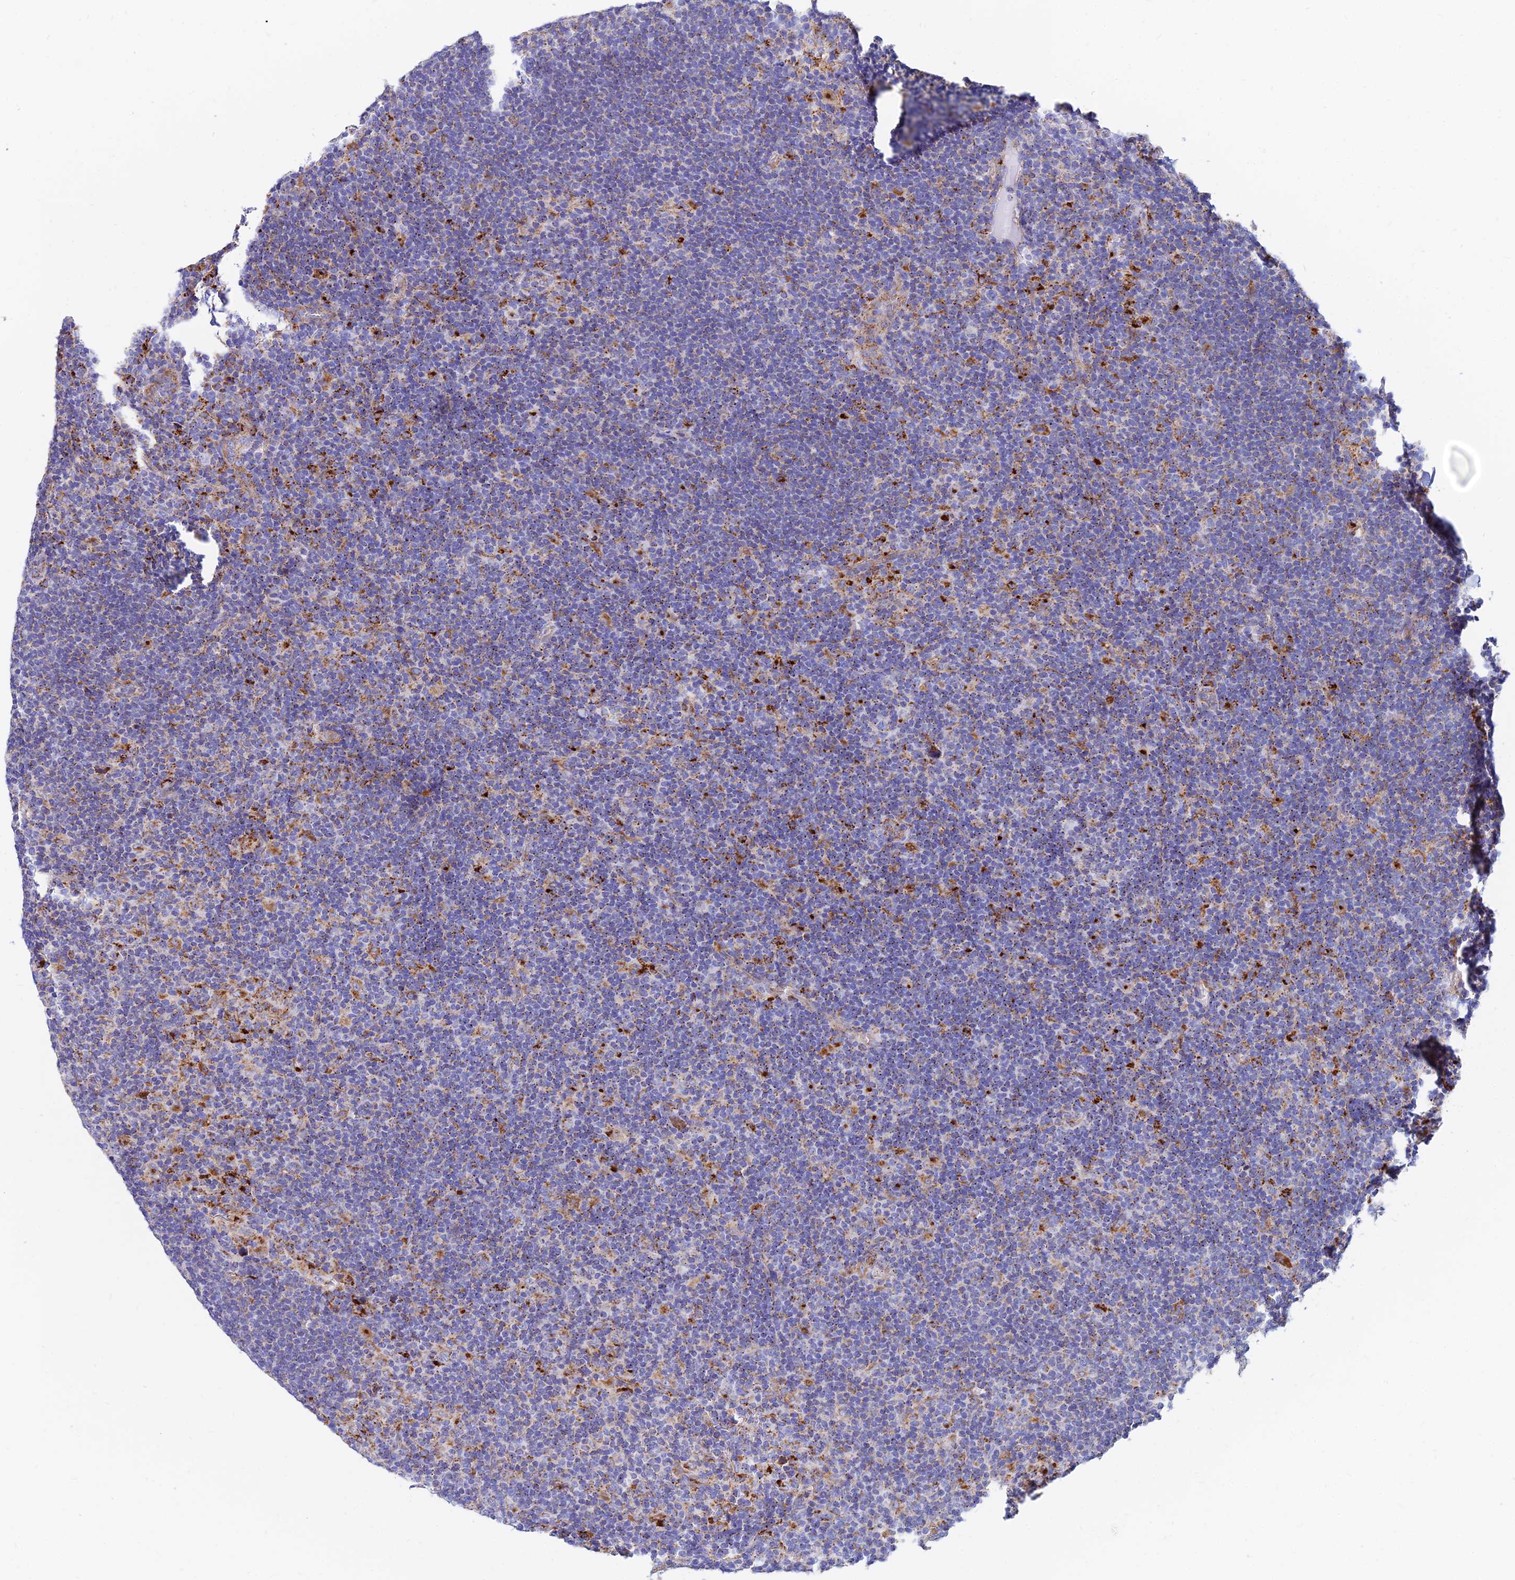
{"staining": {"intensity": "negative", "quantity": "none", "location": "none"}, "tissue": "lymphoma", "cell_type": "Tumor cells", "image_type": "cancer", "snomed": [{"axis": "morphology", "description": "Hodgkin's disease, NOS"}, {"axis": "topography", "description": "Lymph node"}], "caption": "Immunohistochemical staining of human Hodgkin's disease displays no significant staining in tumor cells.", "gene": "SPNS1", "patient": {"sex": "female", "age": 57}}